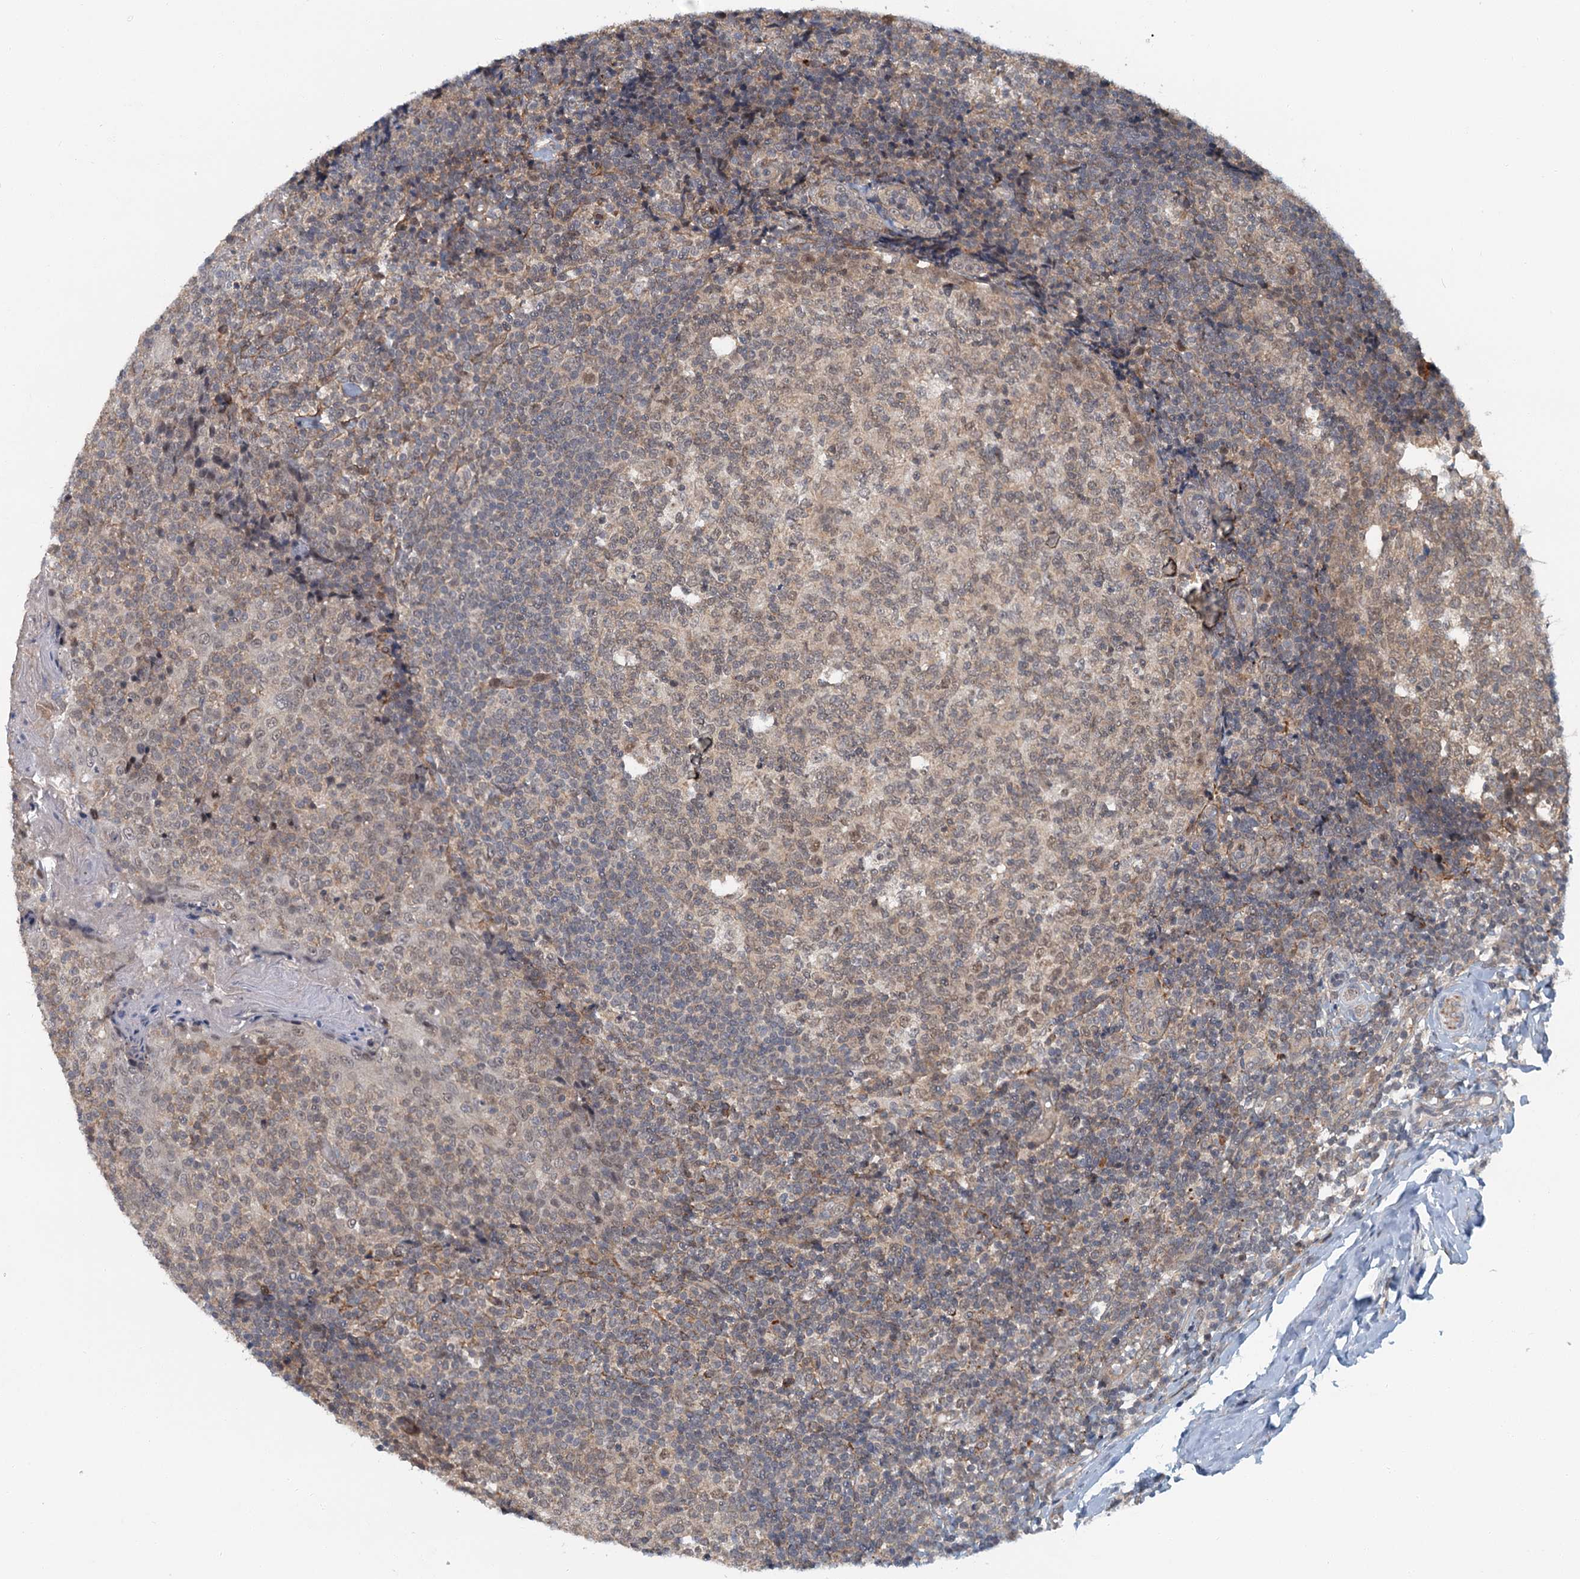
{"staining": {"intensity": "moderate", "quantity": "25%-75%", "location": "cytoplasmic/membranous,nuclear"}, "tissue": "tonsil", "cell_type": "Germinal center cells", "image_type": "normal", "snomed": [{"axis": "morphology", "description": "Normal tissue, NOS"}, {"axis": "topography", "description": "Tonsil"}], "caption": "Protein expression analysis of benign tonsil displays moderate cytoplasmic/membranous,nuclear staining in about 25%-75% of germinal center cells.", "gene": "TAS2R42", "patient": {"sex": "female", "age": 19}}